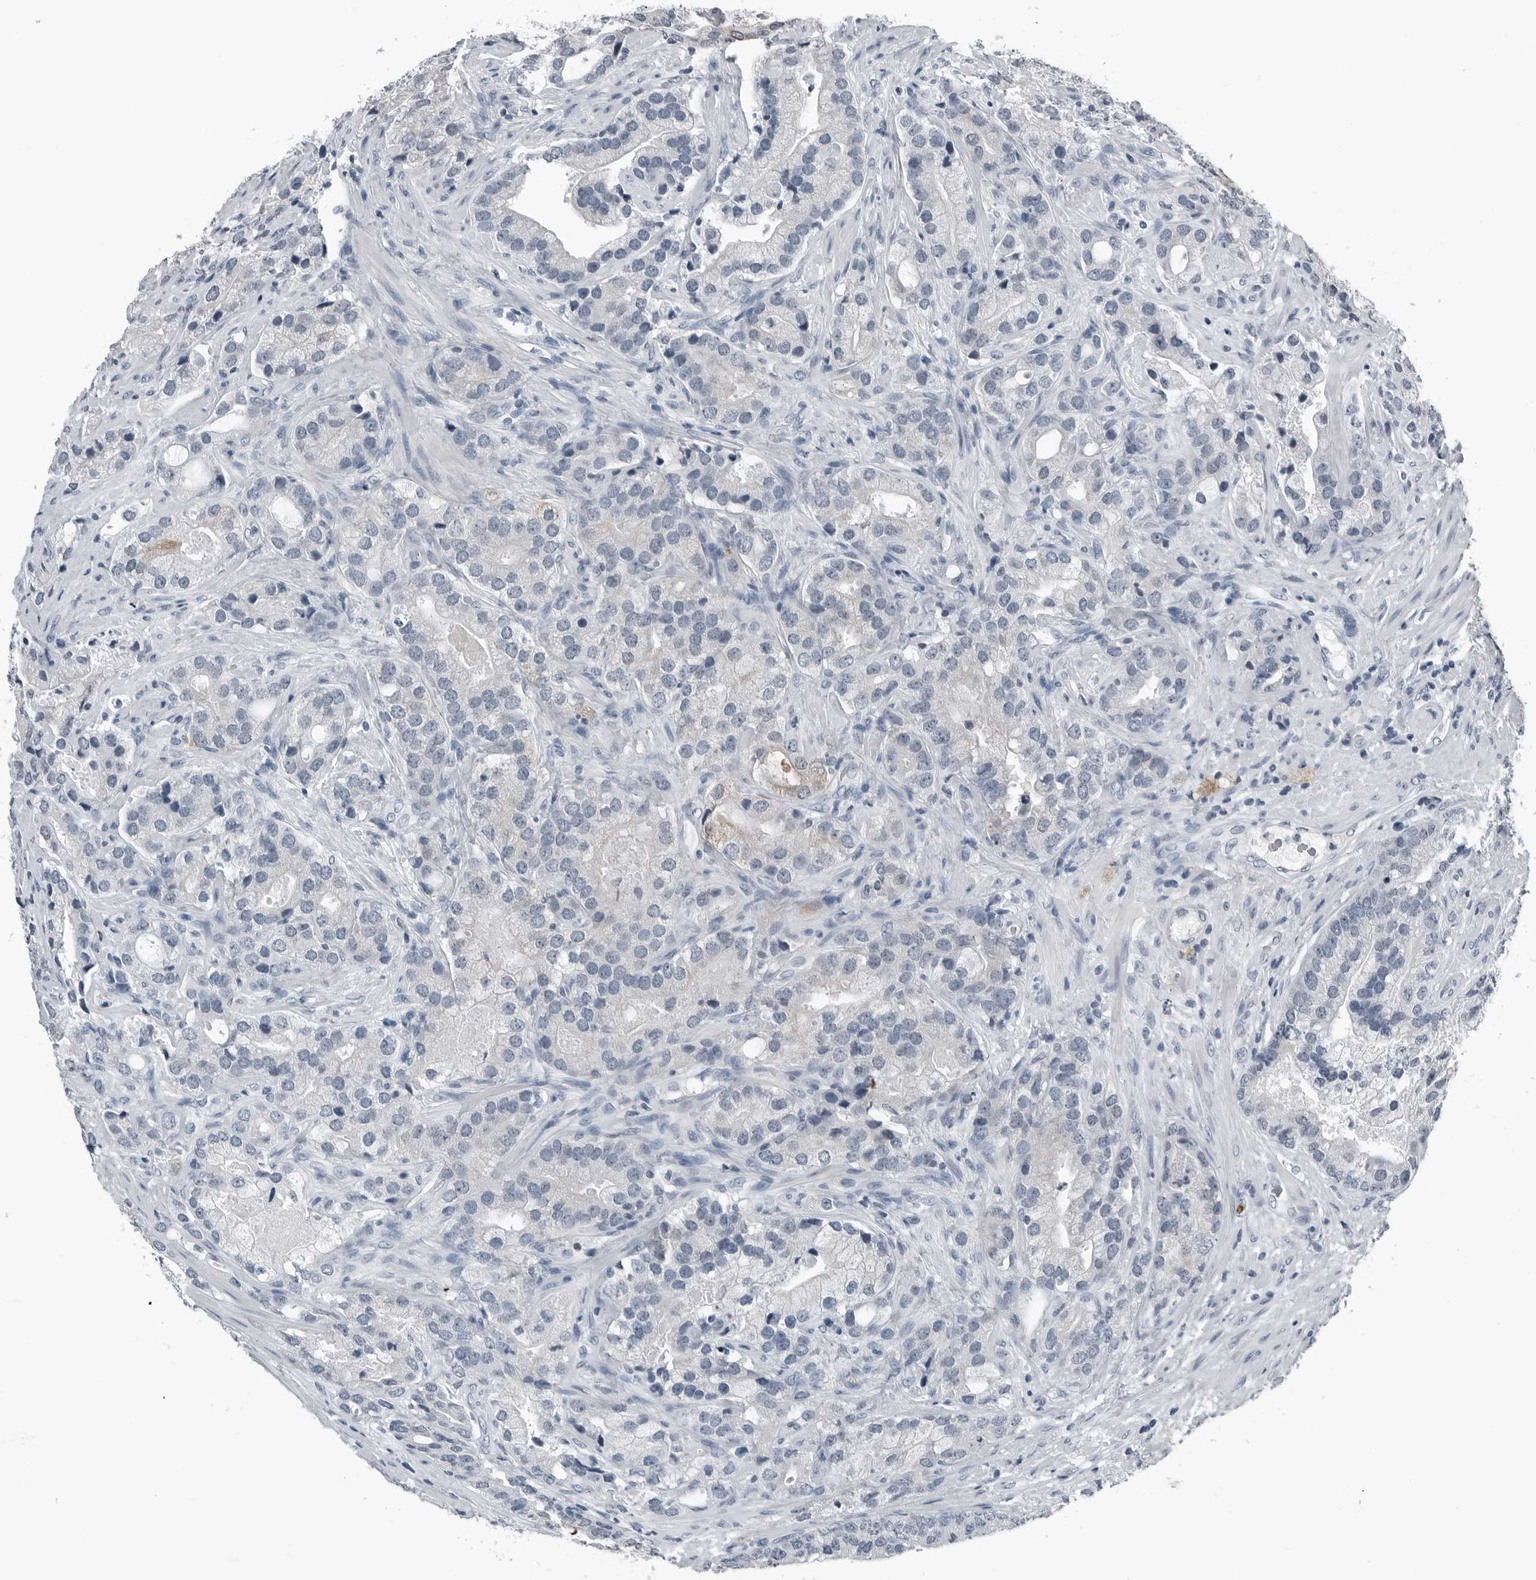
{"staining": {"intensity": "negative", "quantity": "none", "location": "none"}, "tissue": "prostate cancer", "cell_type": "Tumor cells", "image_type": "cancer", "snomed": [{"axis": "morphology", "description": "Adenocarcinoma, High grade"}, {"axis": "topography", "description": "Prostate"}], "caption": "Immunohistochemistry histopathology image of human prostate cancer (high-grade adenocarcinoma) stained for a protein (brown), which reveals no positivity in tumor cells.", "gene": "SPINK1", "patient": {"sex": "male", "age": 70}}